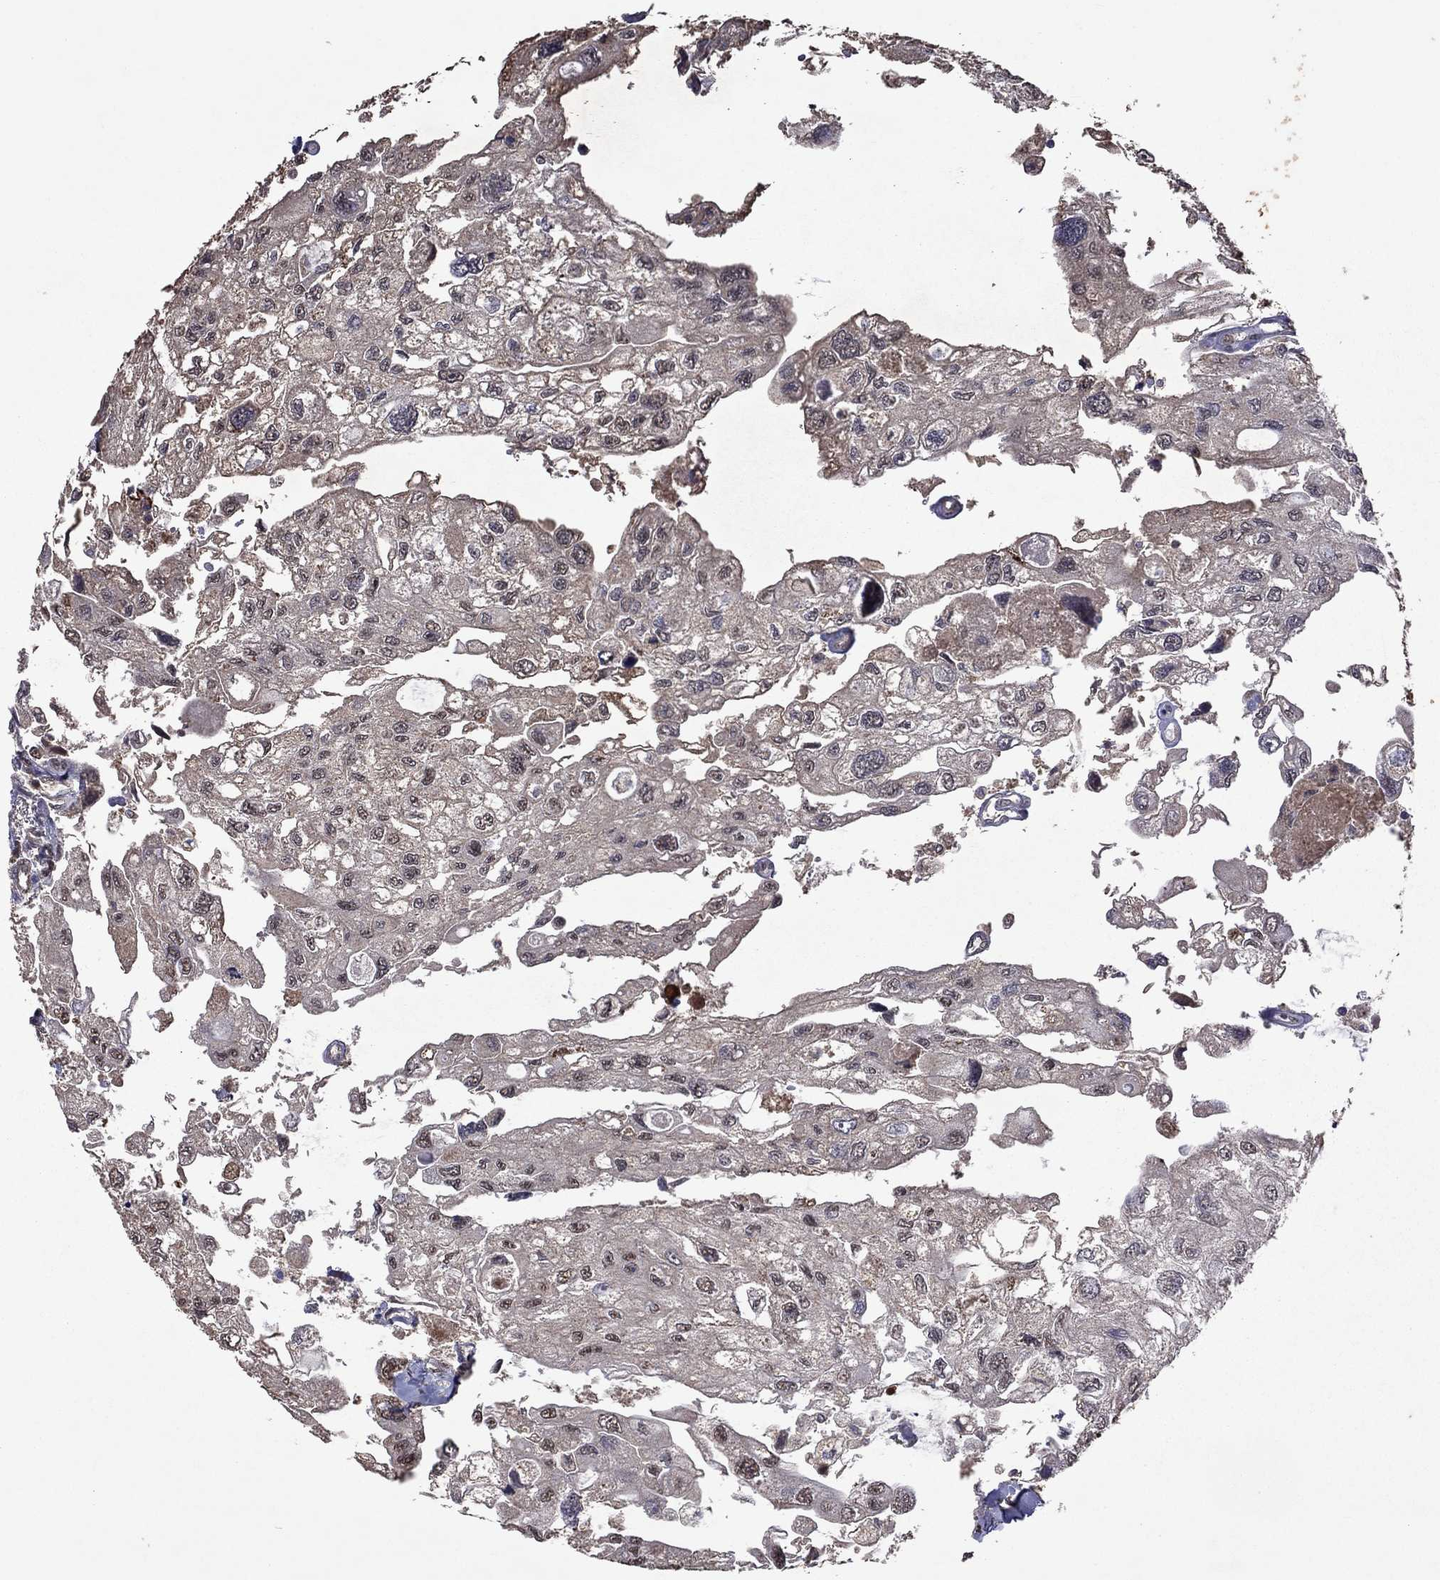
{"staining": {"intensity": "negative", "quantity": "none", "location": "none"}, "tissue": "urothelial cancer", "cell_type": "Tumor cells", "image_type": "cancer", "snomed": [{"axis": "morphology", "description": "Urothelial carcinoma, High grade"}, {"axis": "topography", "description": "Urinary bladder"}], "caption": "Immunohistochemical staining of urothelial cancer exhibits no significant staining in tumor cells.", "gene": "SERPINA5", "patient": {"sex": "male", "age": 59}}